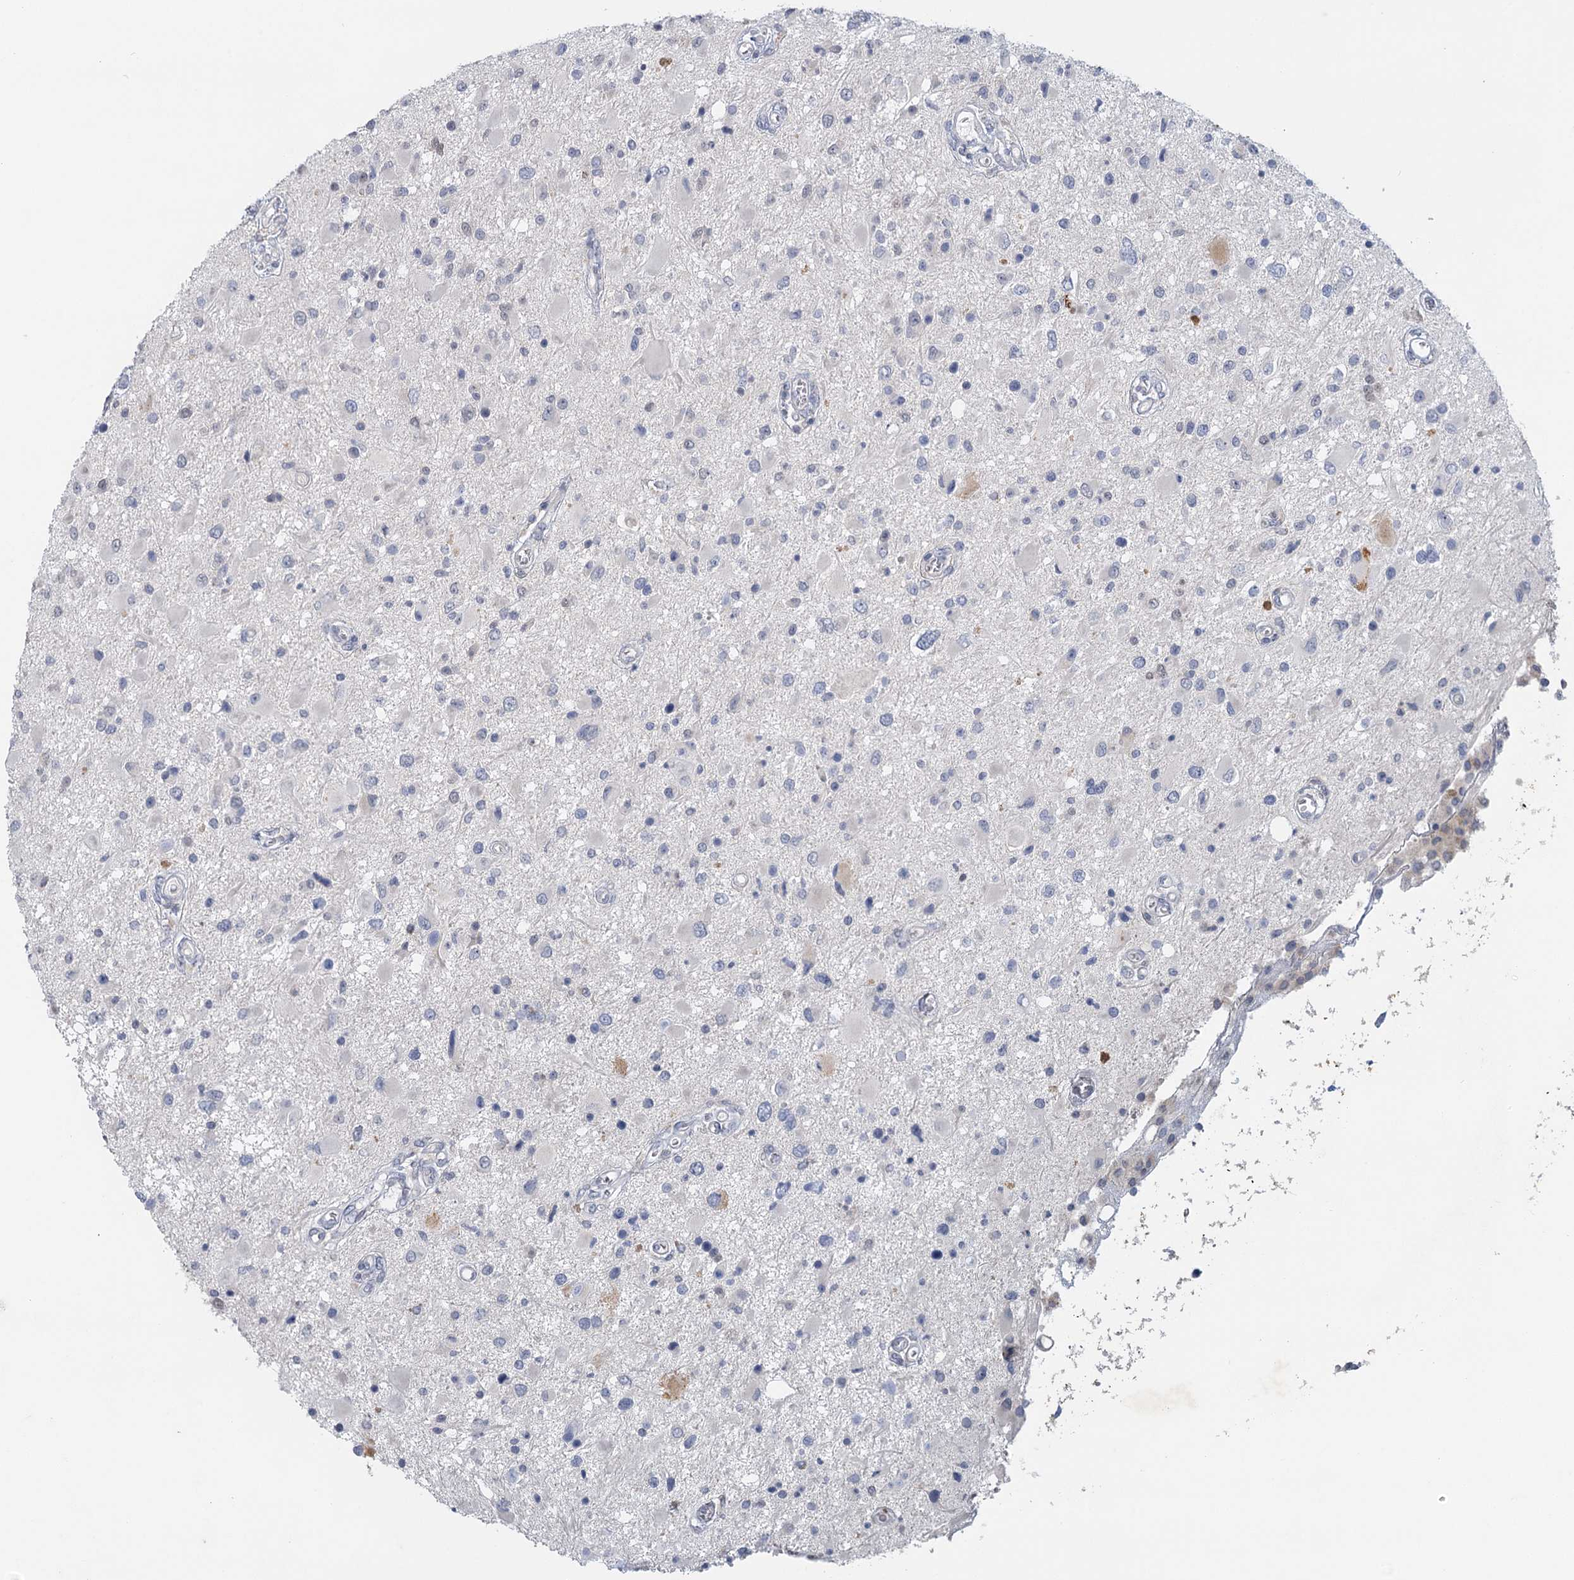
{"staining": {"intensity": "negative", "quantity": "none", "location": "none"}, "tissue": "glioma", "cell_type": "Tumor cells", "image_type": "cancer", "snomed": [{"axis": "morphology", "description": "Glioma, malignant, High grade"}, {"axis": "topography", "description": "Brain"}], "caption": "This photomicrograph is of glioma stained with immunohistochemistry to label a protein in brown with the nuclei are counter-stained blue. There is no expression in tumor cells. Brightfield microscopy of IHC stained with DAB (brown) and hematoxylin (blue), captured at high magnification.", "gene": "MYO7B", "patient": {"sex": "male", "age": 53}}